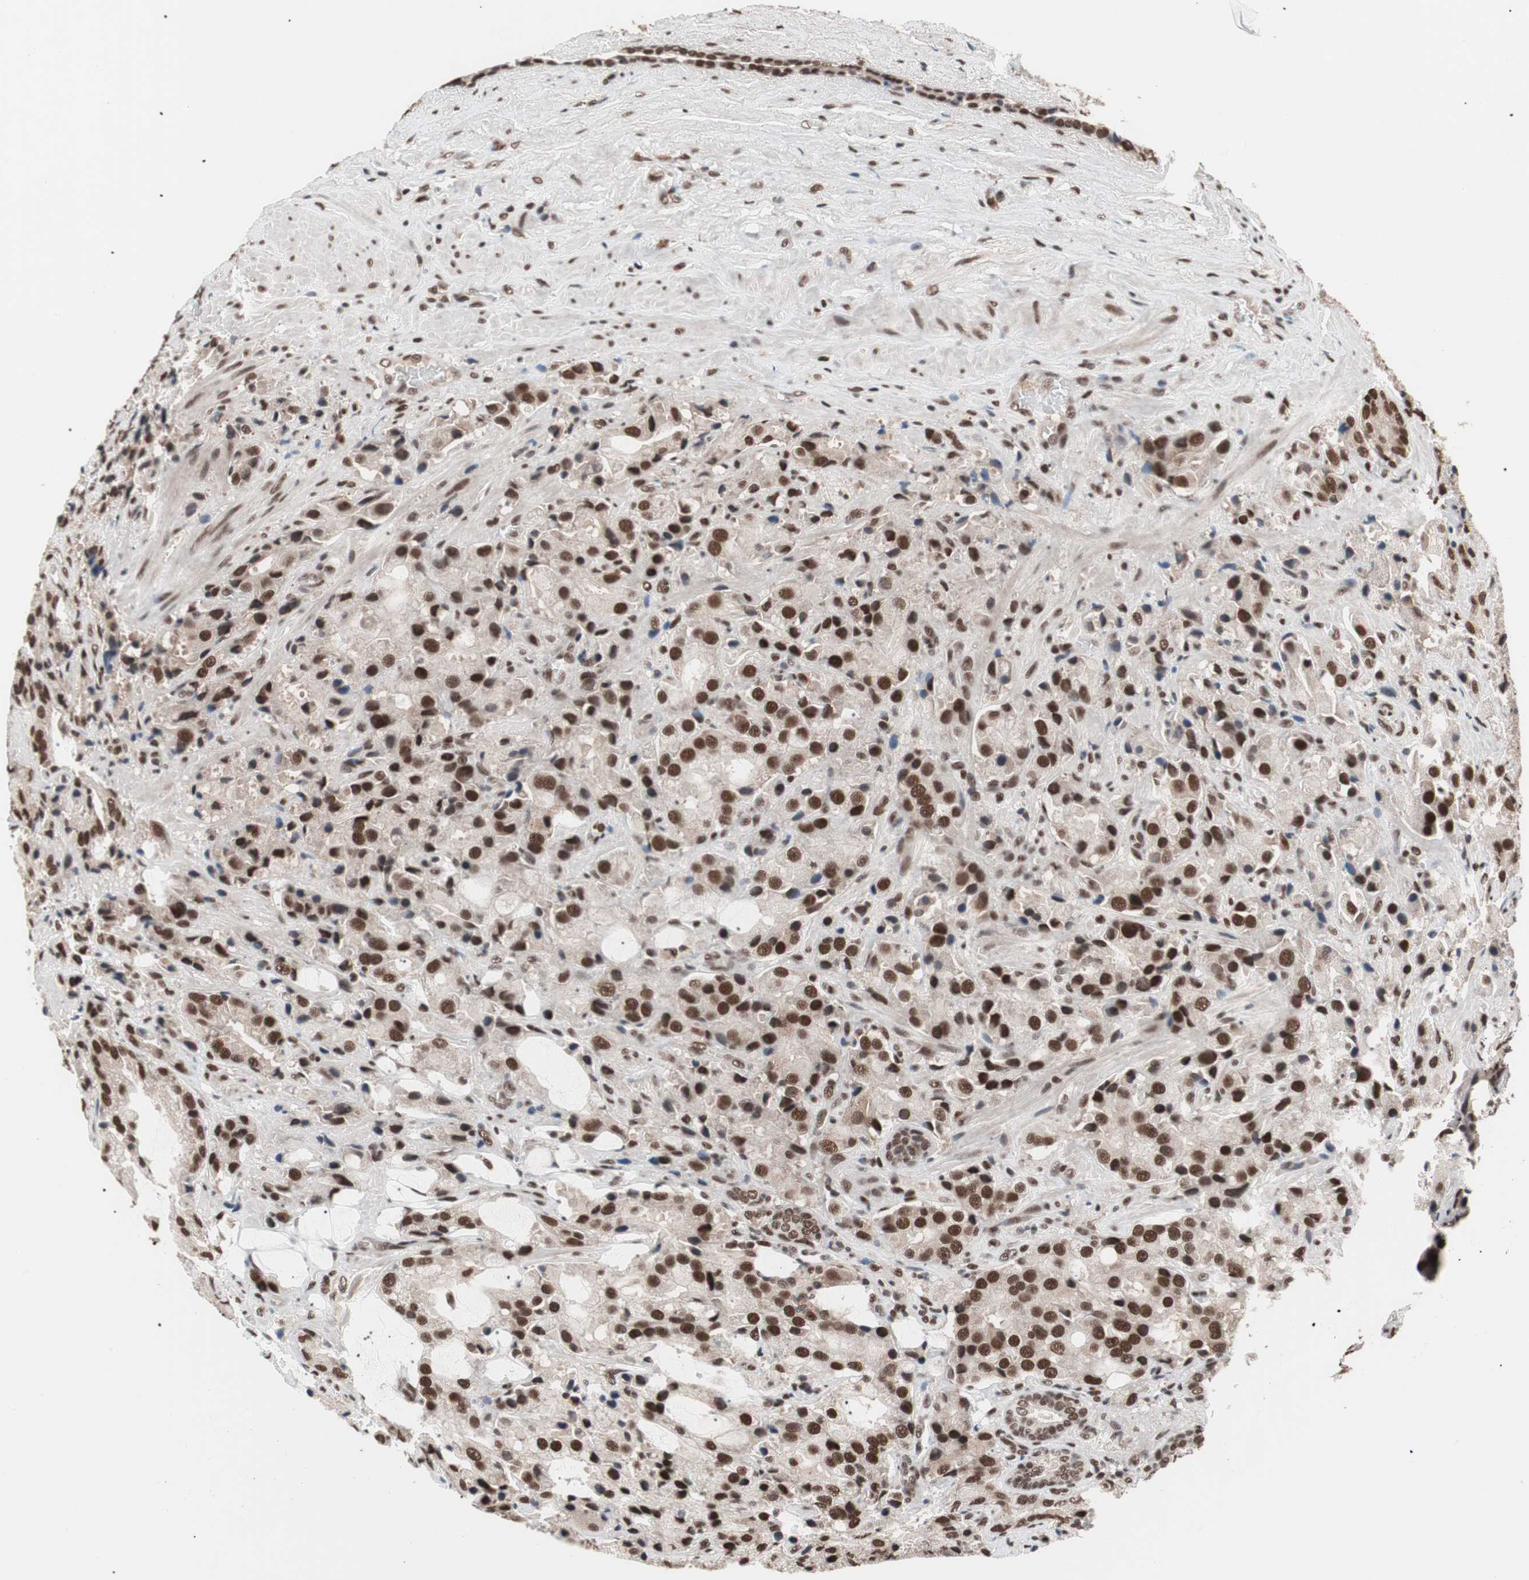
{"staining": {"intensity": "strong", "quantity": ">75%", "location": "nuclear"}, "tissue": "prostate cancer", "cell_type": "Tumor cells", "image_type": "cancer", "snomed": [{"axis": "morphology", "description": "Adenocarcinoma, High grade"}, {"axis": "topography", "description": "Prostate"}], "caption": "Protein expression analysis of prostate cancer (adenocarcinoma (high-grade)) shows strong nuclear expression in approximately >75% of tumor cells. Immunohistochemistry stains the protein of interest in brown and the nuclei are stained blue.", "gene": "CHAMP1", "patient": {"sex": "male", "age": 70}}